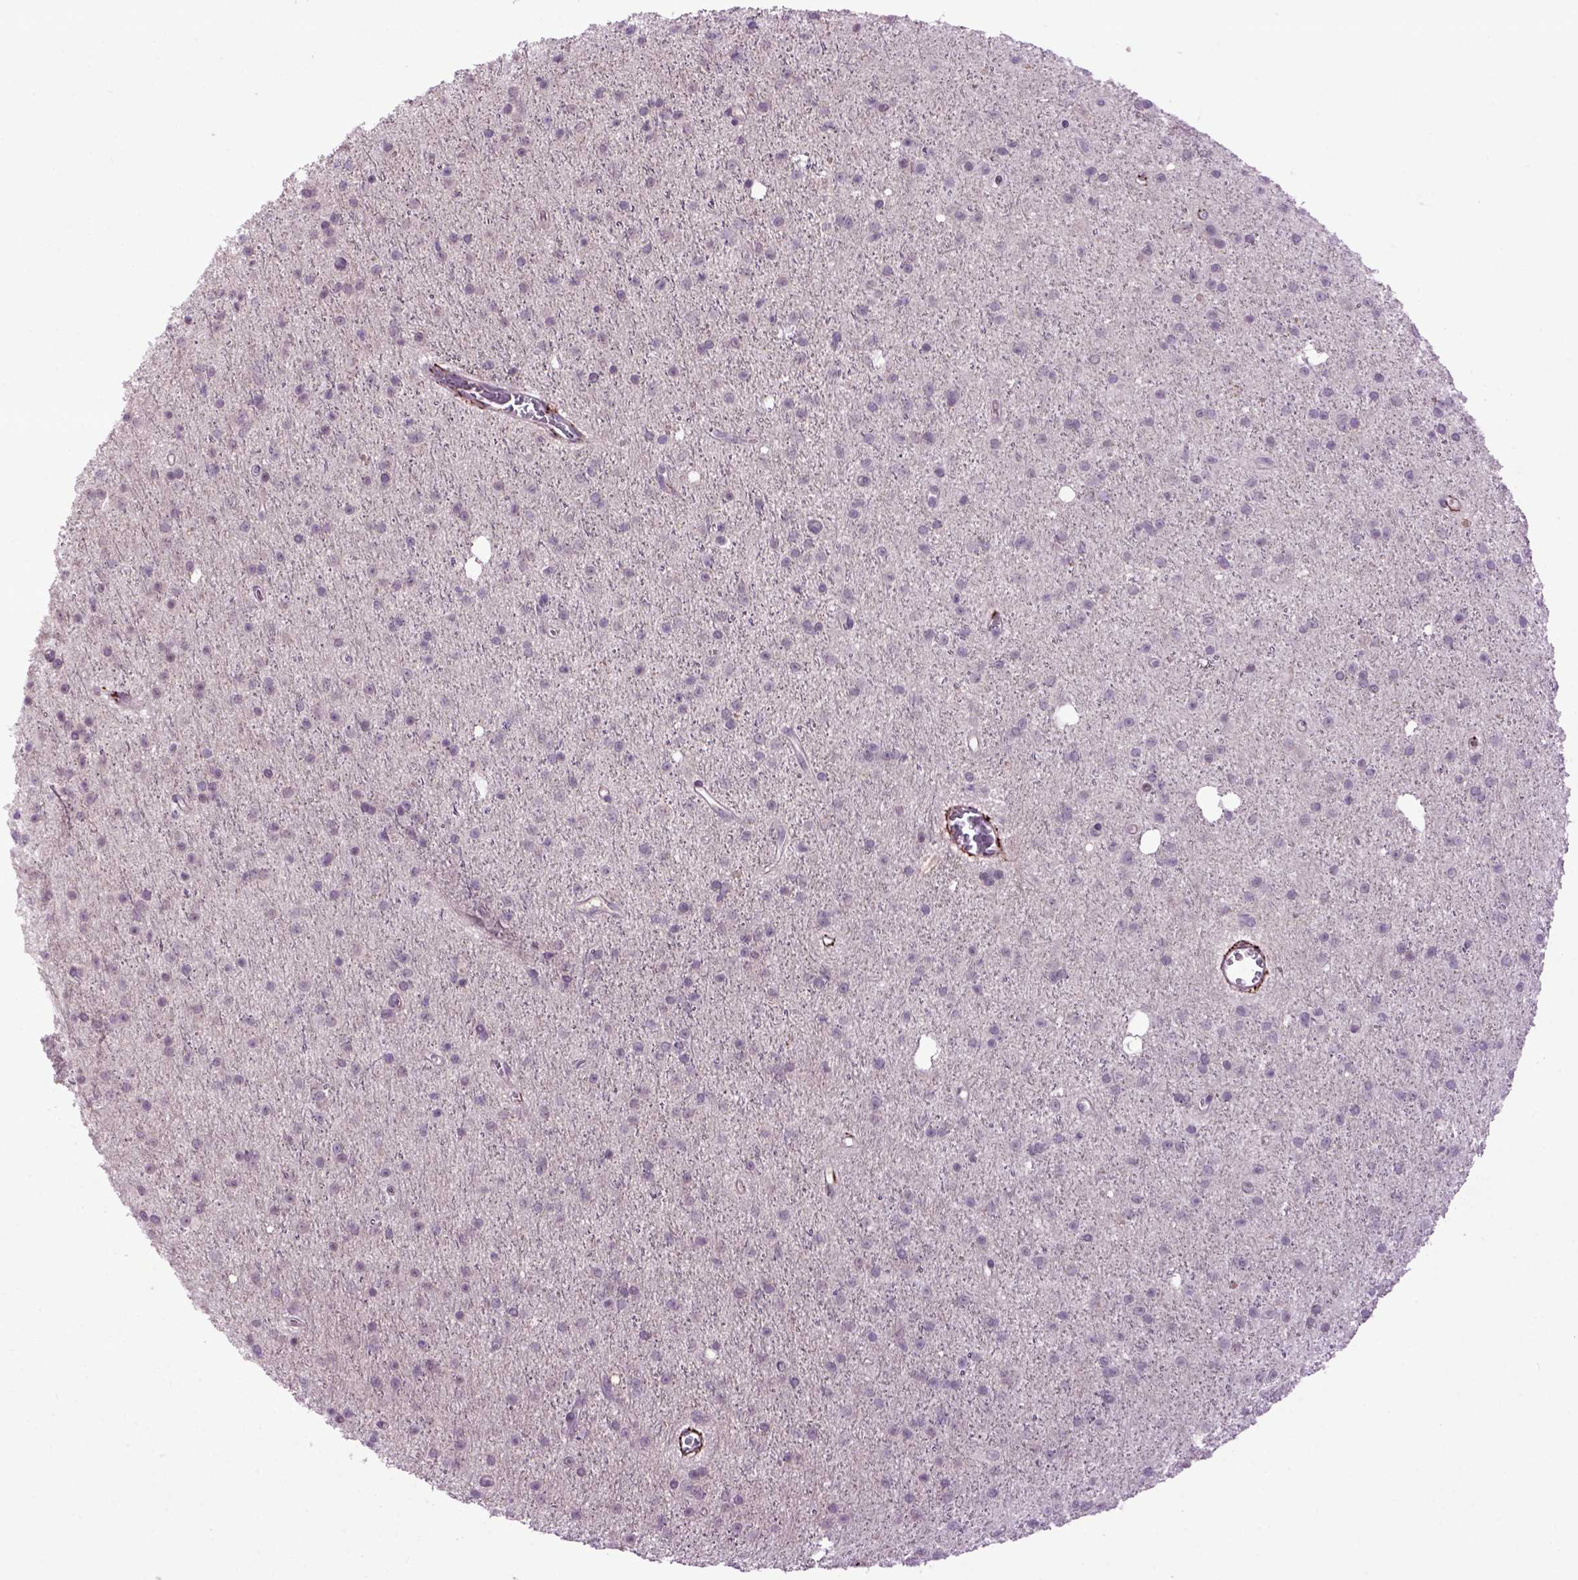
{"staining": {"intensity": "negative", "quantity": "none", "location": "none"}, "tissue": "glioma", "cell_type": "Tumor cells", "image_type": "cancer", "snomed": [{"axis": "morphology", "description": "Glioma, malignant, Low grade"}, {"axis": "topography", "description": "Brain"}], "caption": "Protein analysis of malignant glioma (low-grade) demonstrates no significant staining in tumor cells.", "gene": "EMILIN3", "patient": {"sex": "male", "age": 27}}